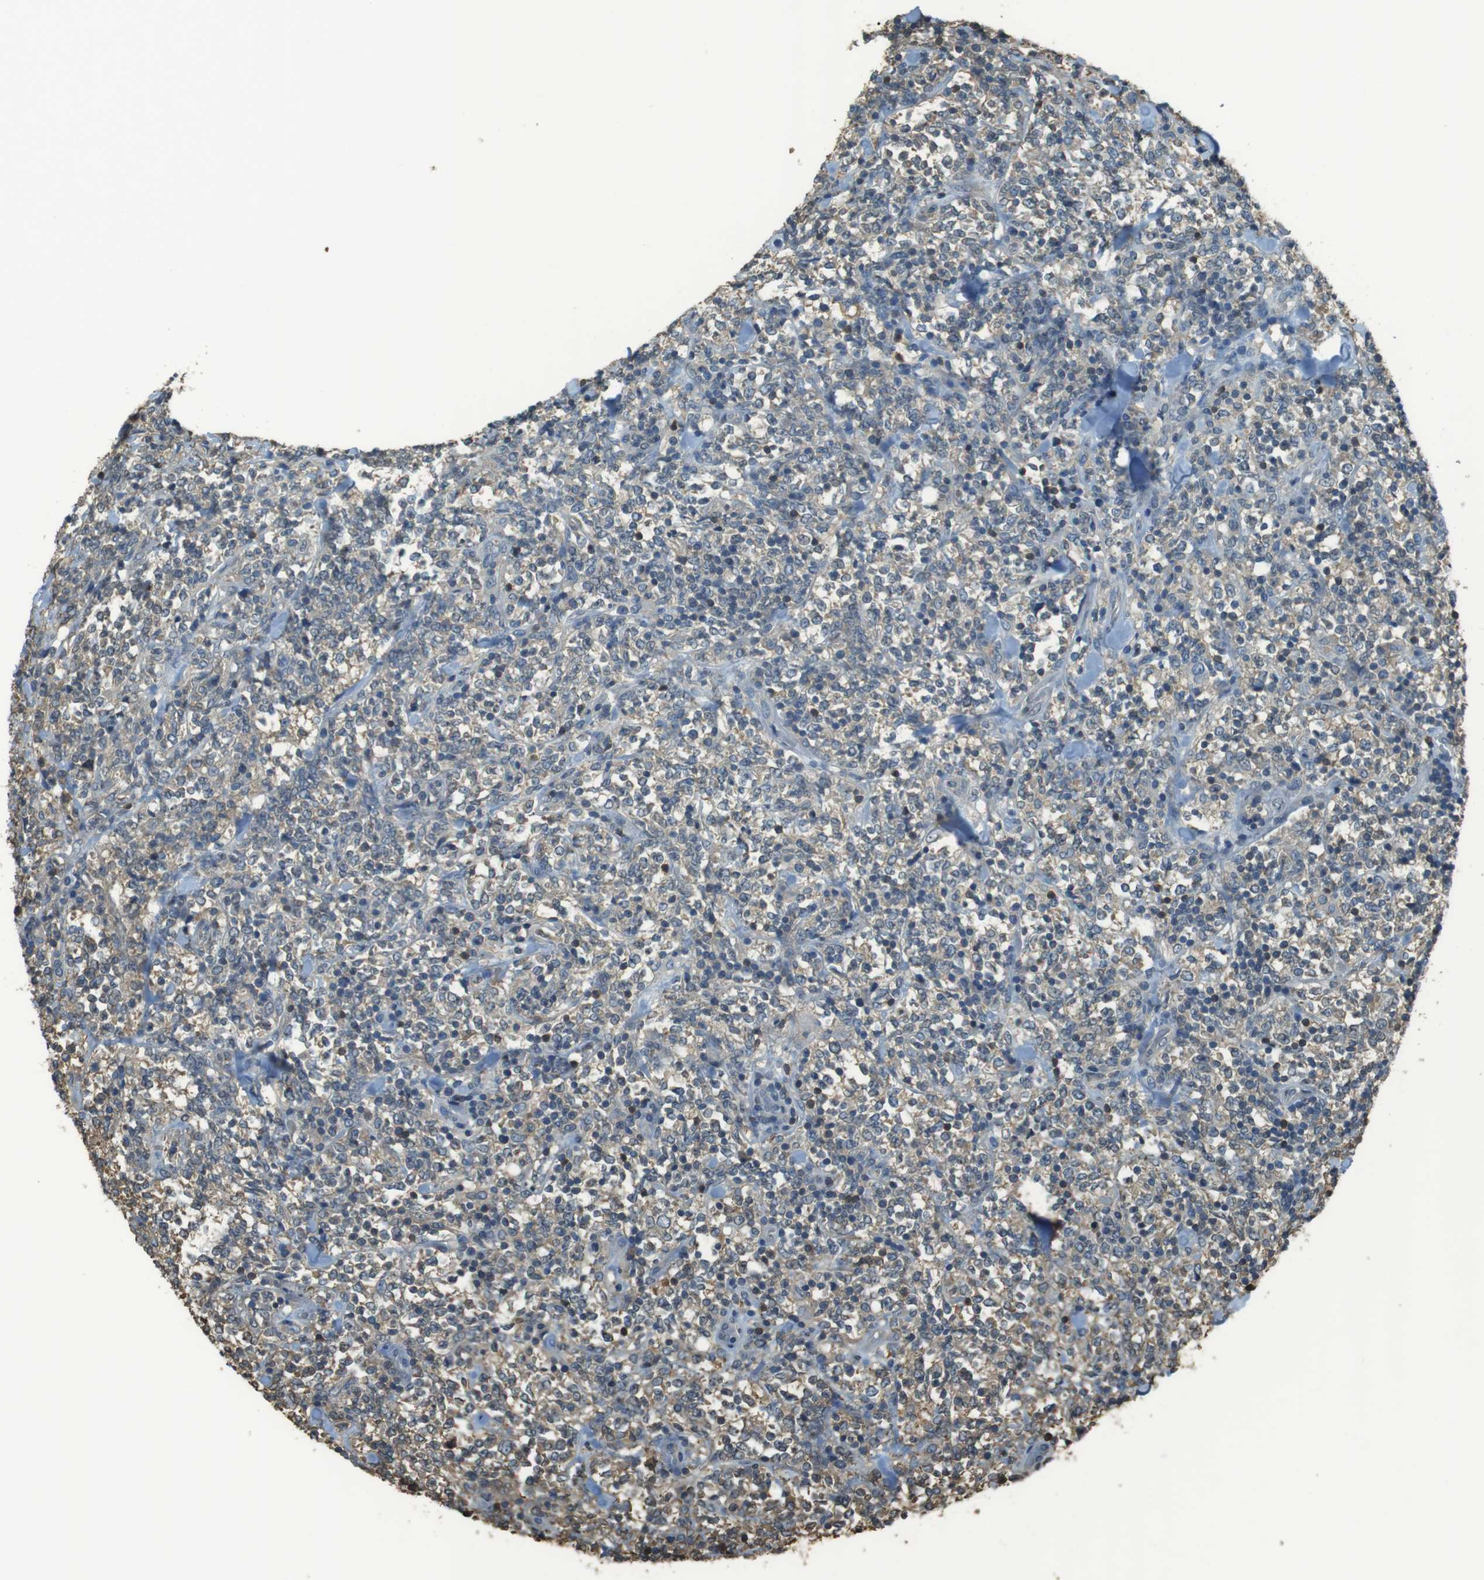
{"staining": {"intensity": "weak", "quantity": "<25%", "location": "nuclear"}, "tissue": "lymphoma", "cell_type": "Tumor cells", "image_type": "cancer", "snomed": [{"axis": "morphology", "description": "Malignant lymphoma, non-Hodgkin's type, High grade"}, {"axis": "topography", "description": "Soft tissue"}], "caption": "A high-resolution image shows immunohistochemistry (IHC) staining of malignant lymphoma, non-Hodgkin's type (high-grade), which reveals no significant positivity in tumor cells. Brightfield microscopy of immunohistochemistry stained with DAB (3,3'-diaminobenzidine) (brown) and hematoxylin (blue), captured at high magnification.", "gene": "TWSG1", "patient": {"sex": "male", "age": 18}}